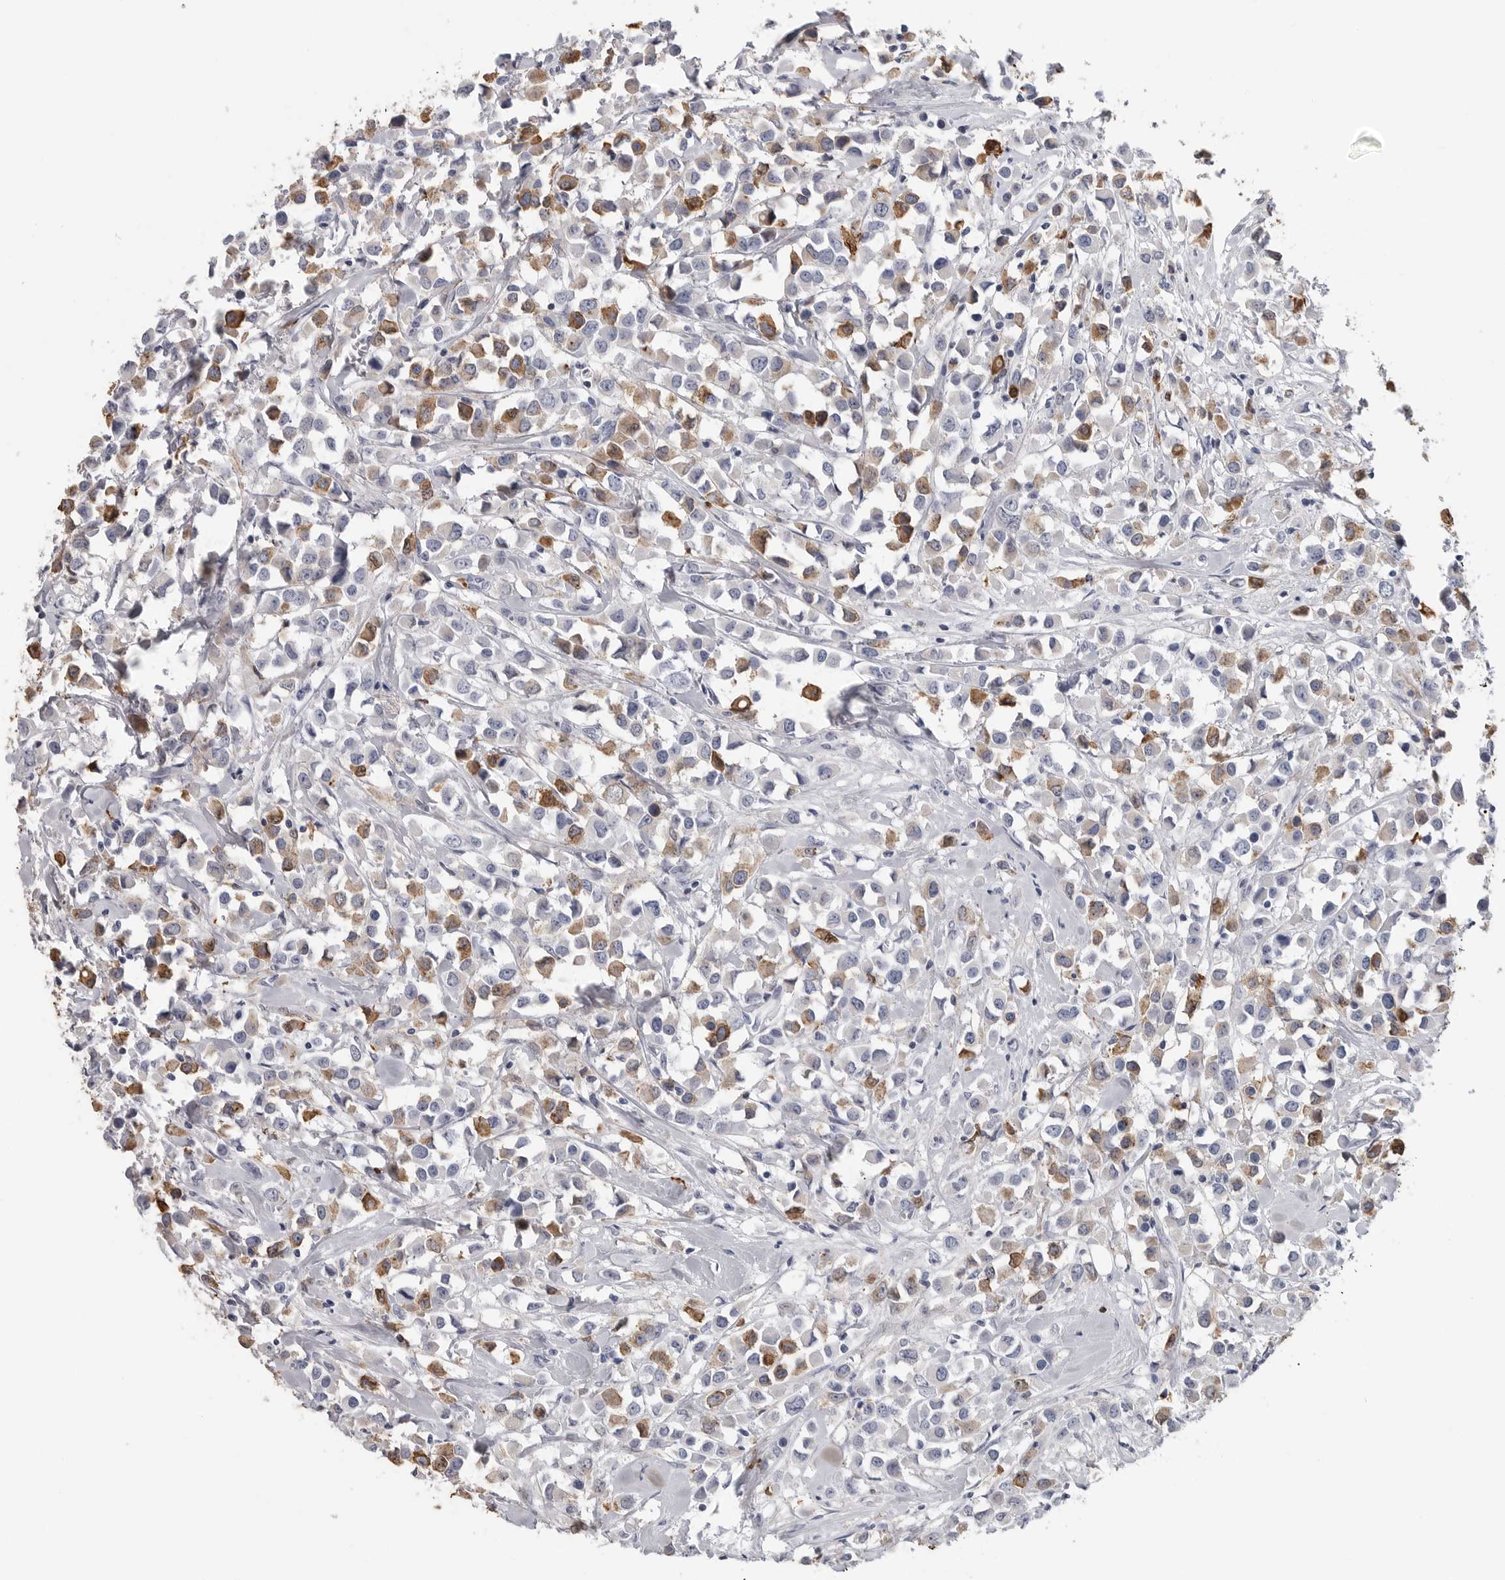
{"staining": {"intensity": "moderate", "quantity": ">75%", "location": "cytoplasmic/membranous"}, "tissue": "breast cancer", "cell_type": "Tumor cells", "image_type": "cancer", "snomed": [{"axis": "morphology", "description": "Duct carcinoma"}, {"axis": "topography", "description": "Breast"}], "caption": "Approximately >75% of tumor cells in breast cancer demonstrate moderate cytoplasmic/membranous protein staining as visualized by brown immunohistochemical staining.", "gene": "CYB561D1", "patient": {"sex": "female", "age": 61}}